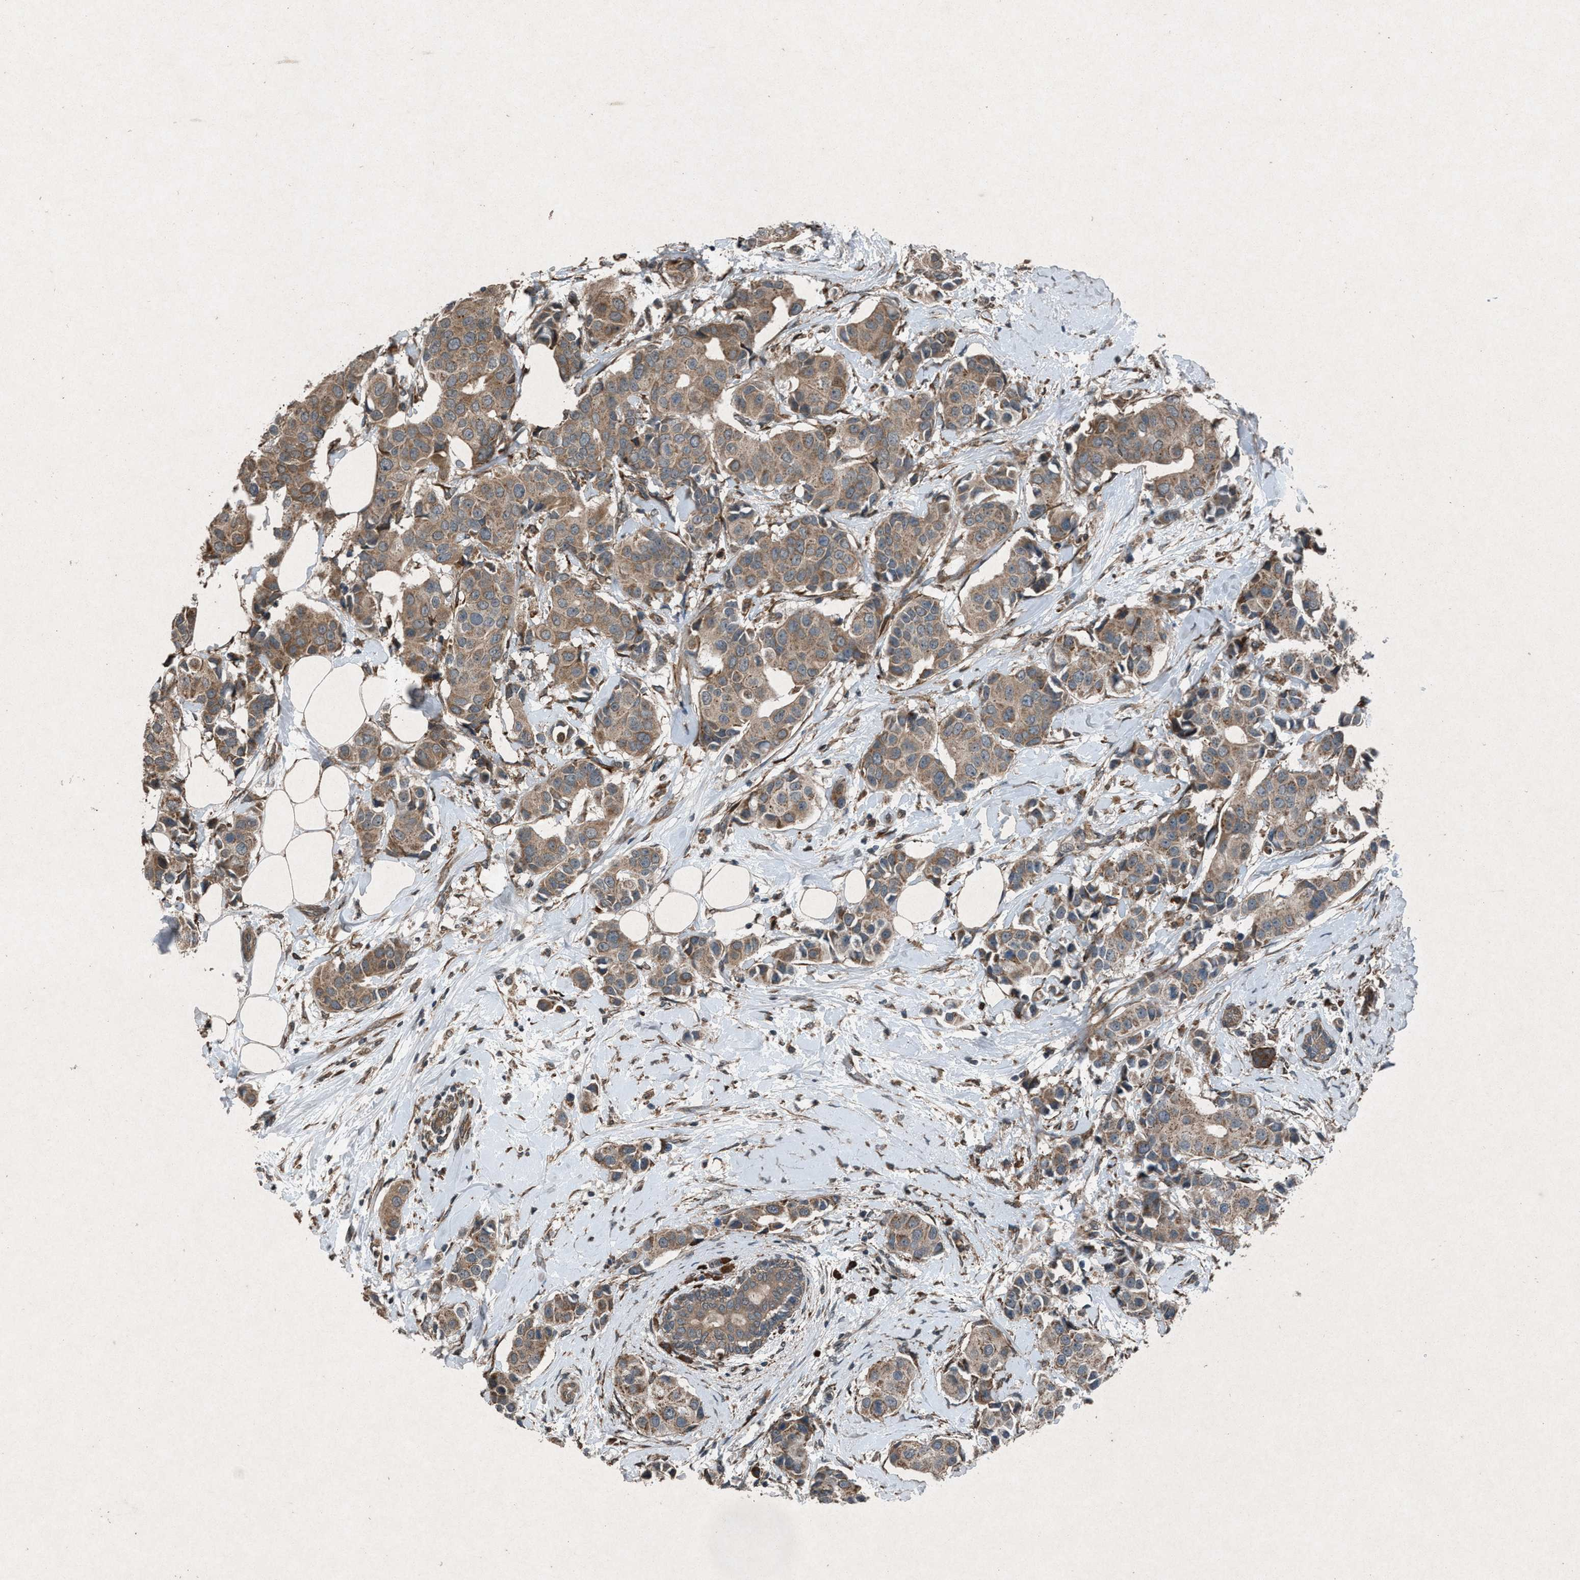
{"staining": {"intensity": "weak", "quantity": ">75%", "location": "cytoplasmic/membranous"}, "tissue": "breast cancer", "cell_type": "Tumor cells", "image_type": "cancer", "snomed": [{"axis": "morphology", "description": "Normal tissue, NOS"}, {"axis": "morphology", "description": "Duct carcinoma"}, {"axis": "topography", "description": "Breast"}], "caption": "Weak cytoplasmic/membranous protein expression is appreciated in approximately >75% of tumor cells in breast cancer.", "gene": "CALR", "patient": {"sex": "female", "age": 39}}